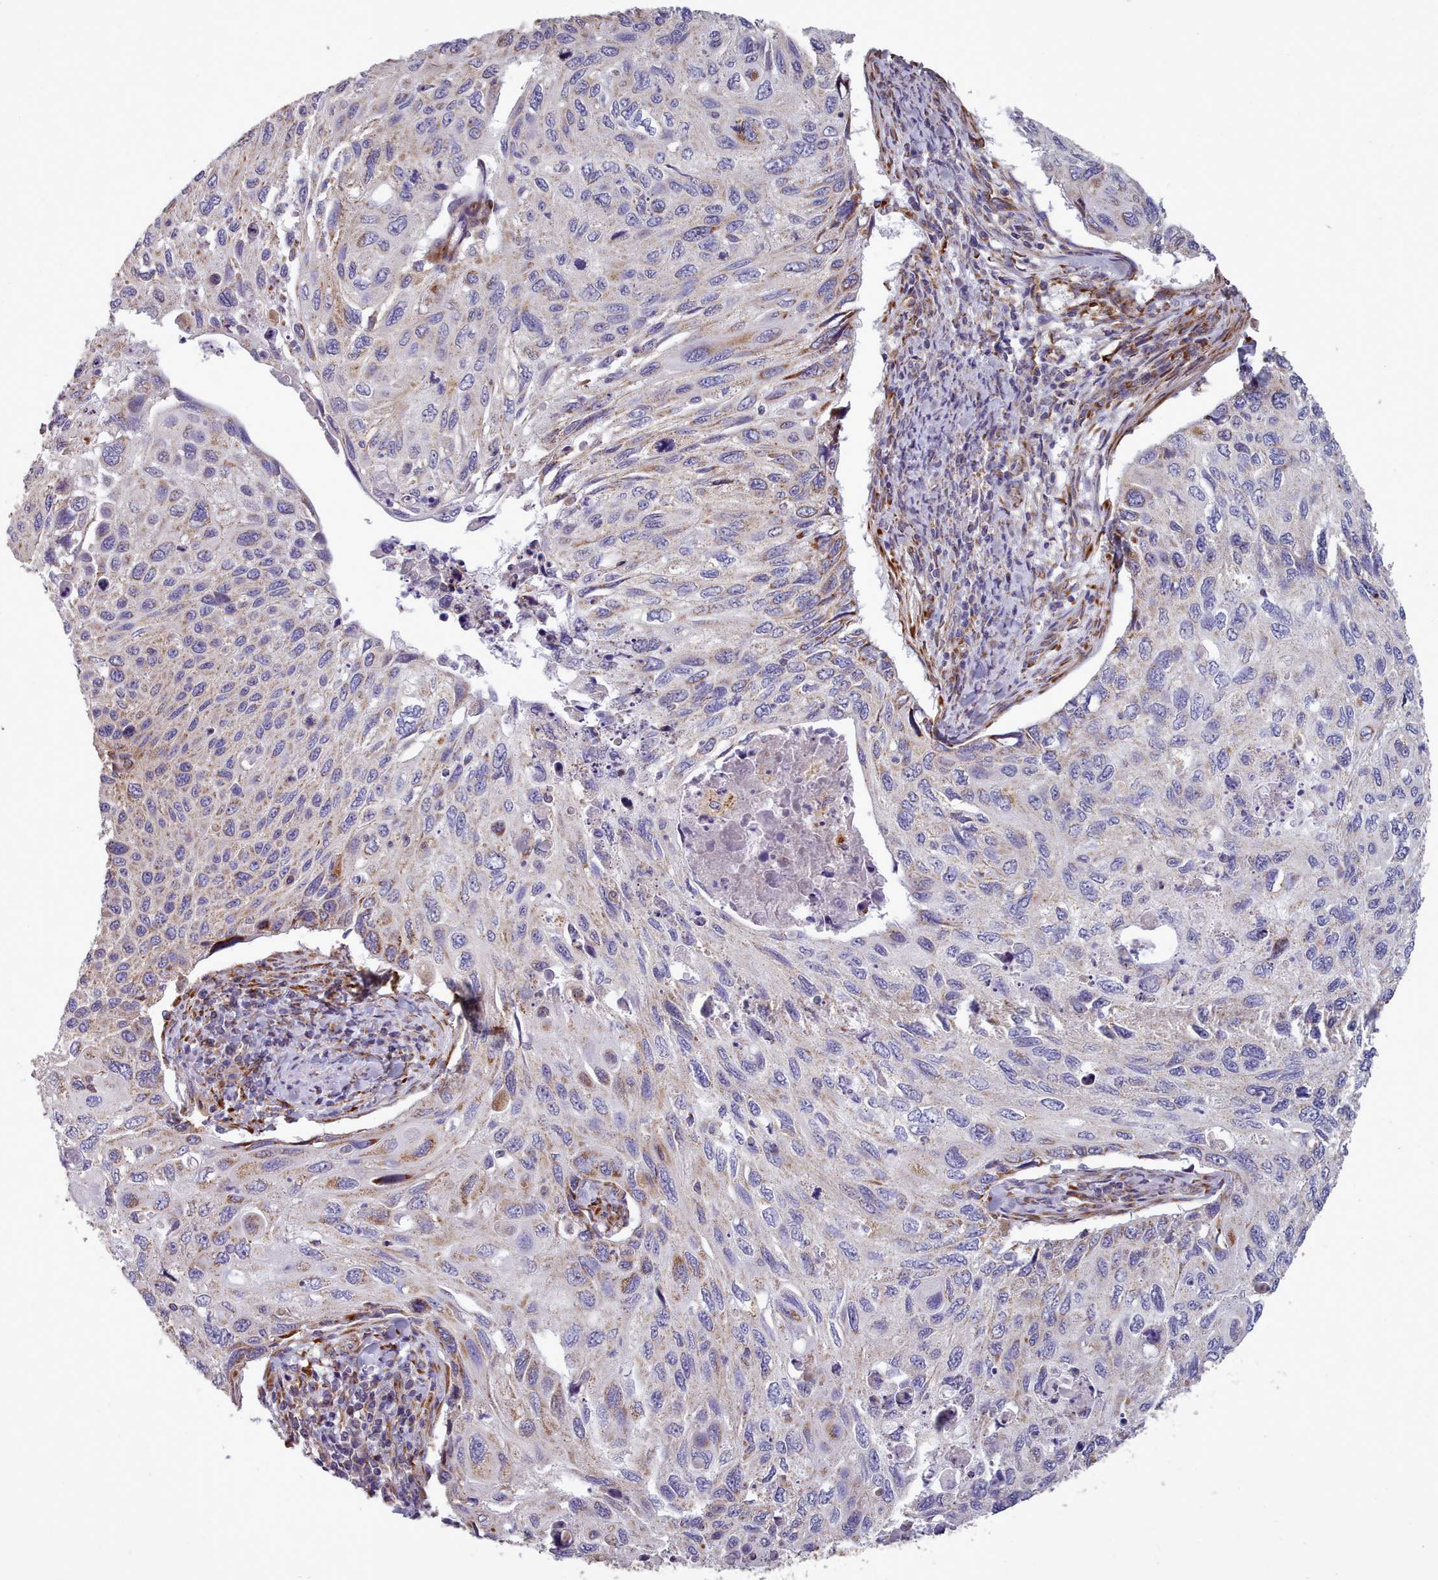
{"staining": {"intensity": "weak", "quantity": "<25%", "location": "cytoplasmic/membranous"}, "tissue": "cervical cancer", "cell_type": "Tumor cells", "image_type": "cancer", "snomed": [{"axis": "morphology", "description": "Squamous cell carcinoma, NOS"}, {"axis": "topography", "description": "Cervix"}], "caption": "The photomicrograph shows no significant positivity in tumor cells of cervical squamous cell carcinoma.", "gene": "FKBP10", "patient": {"sex": "female", "age": 70}}